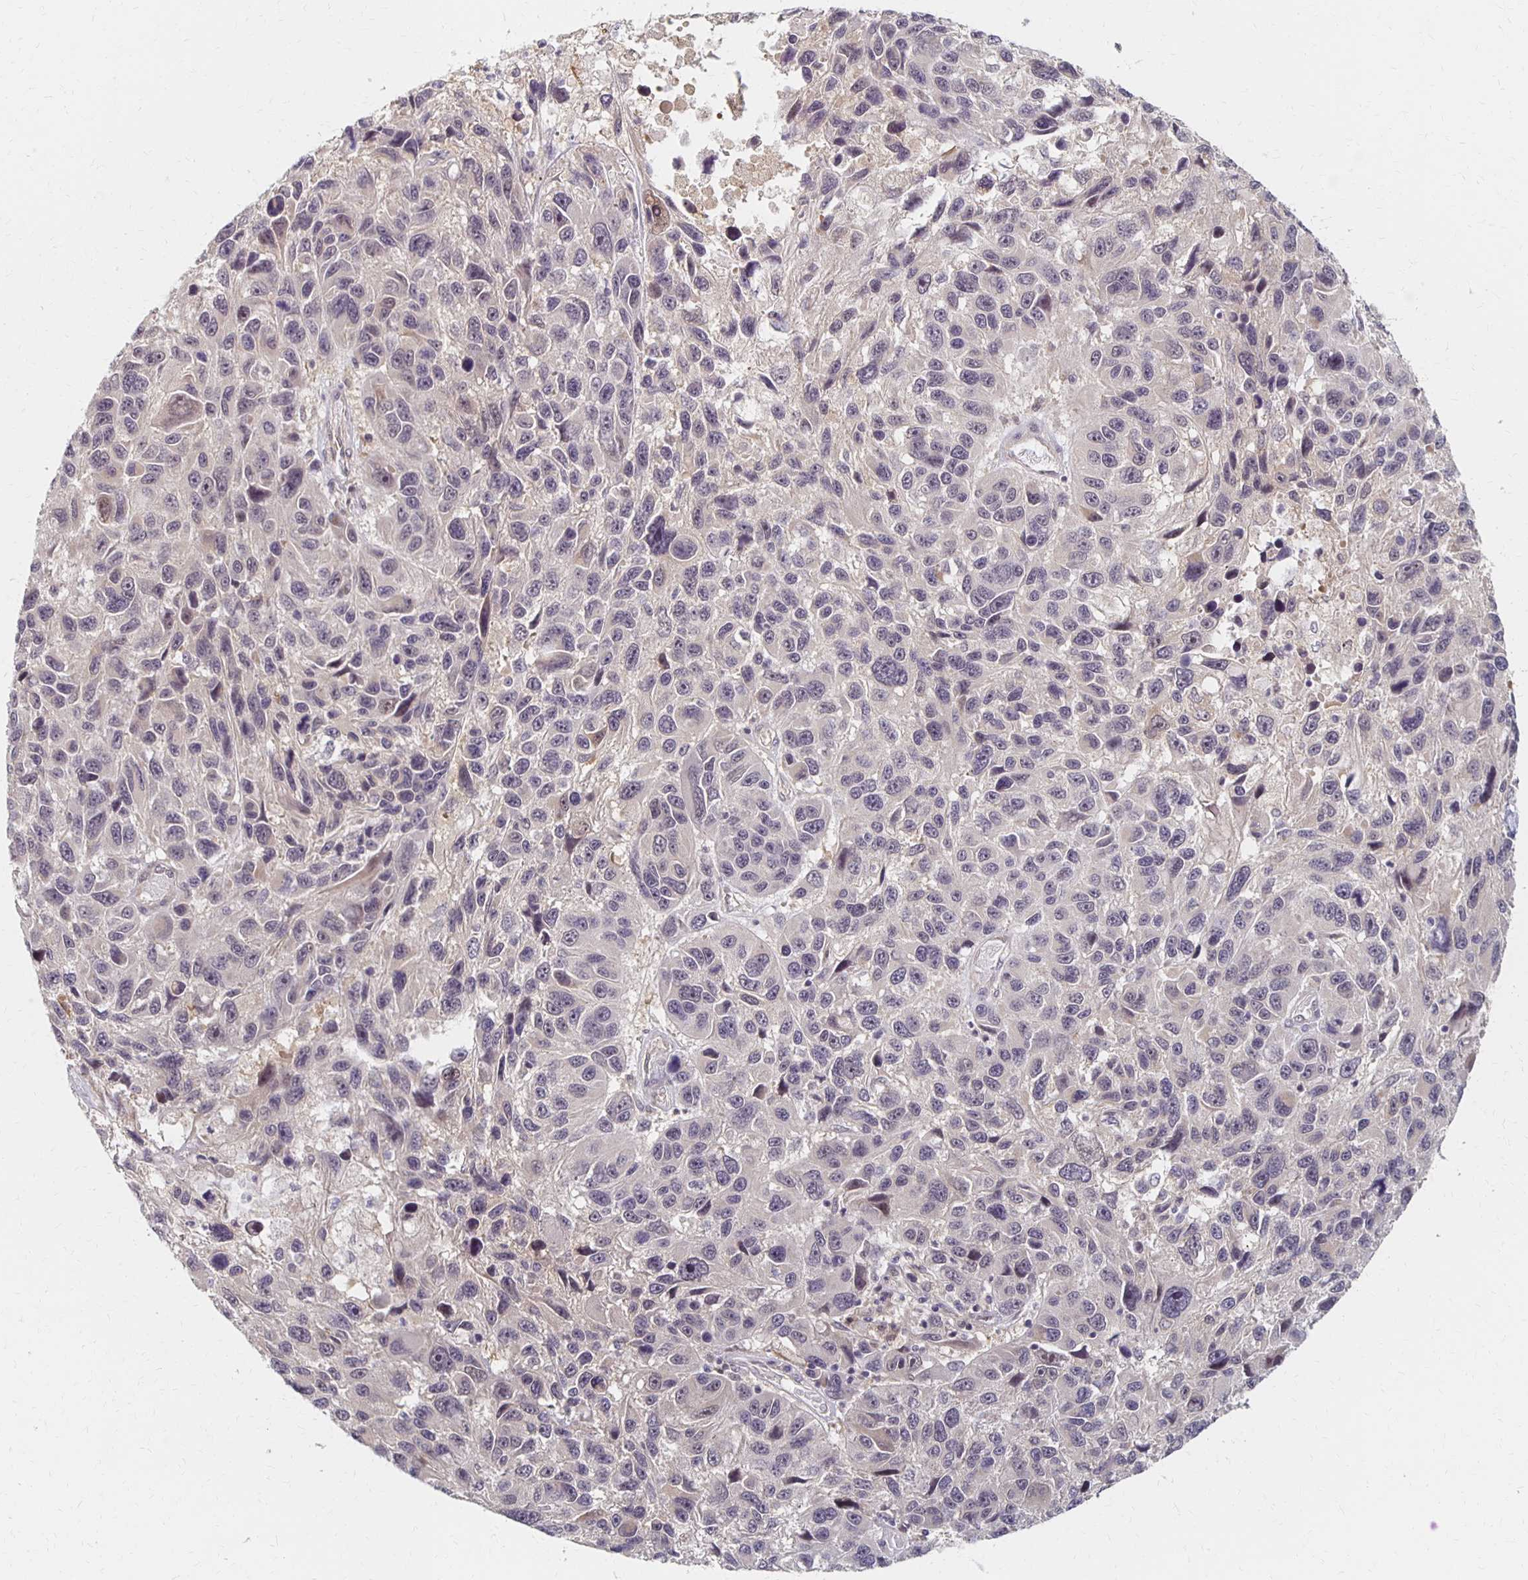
{"staining": {"intensity": "weak", "quantity": "<25%", "location": "nuclear"}, "tissue": "melanoma", "cell_type": "Tumor cells", "image_type": "cancer", "snomed": [{"axis": "morphology", "description": "Malignant melanoma, NOS"}, {"axis": "topography", "description": "Skin"}], "caption": "An immunohistochemistry micrograph of malignant melanoma is shown. There is no staining in tumor cells of malignant melanoma. (DAB (3,3'-diaminobenzidine) immunohistochemistry (IHC), high magnification).", "gene": "PRKCB", "patient": {"sex": "male", "age": 53}}